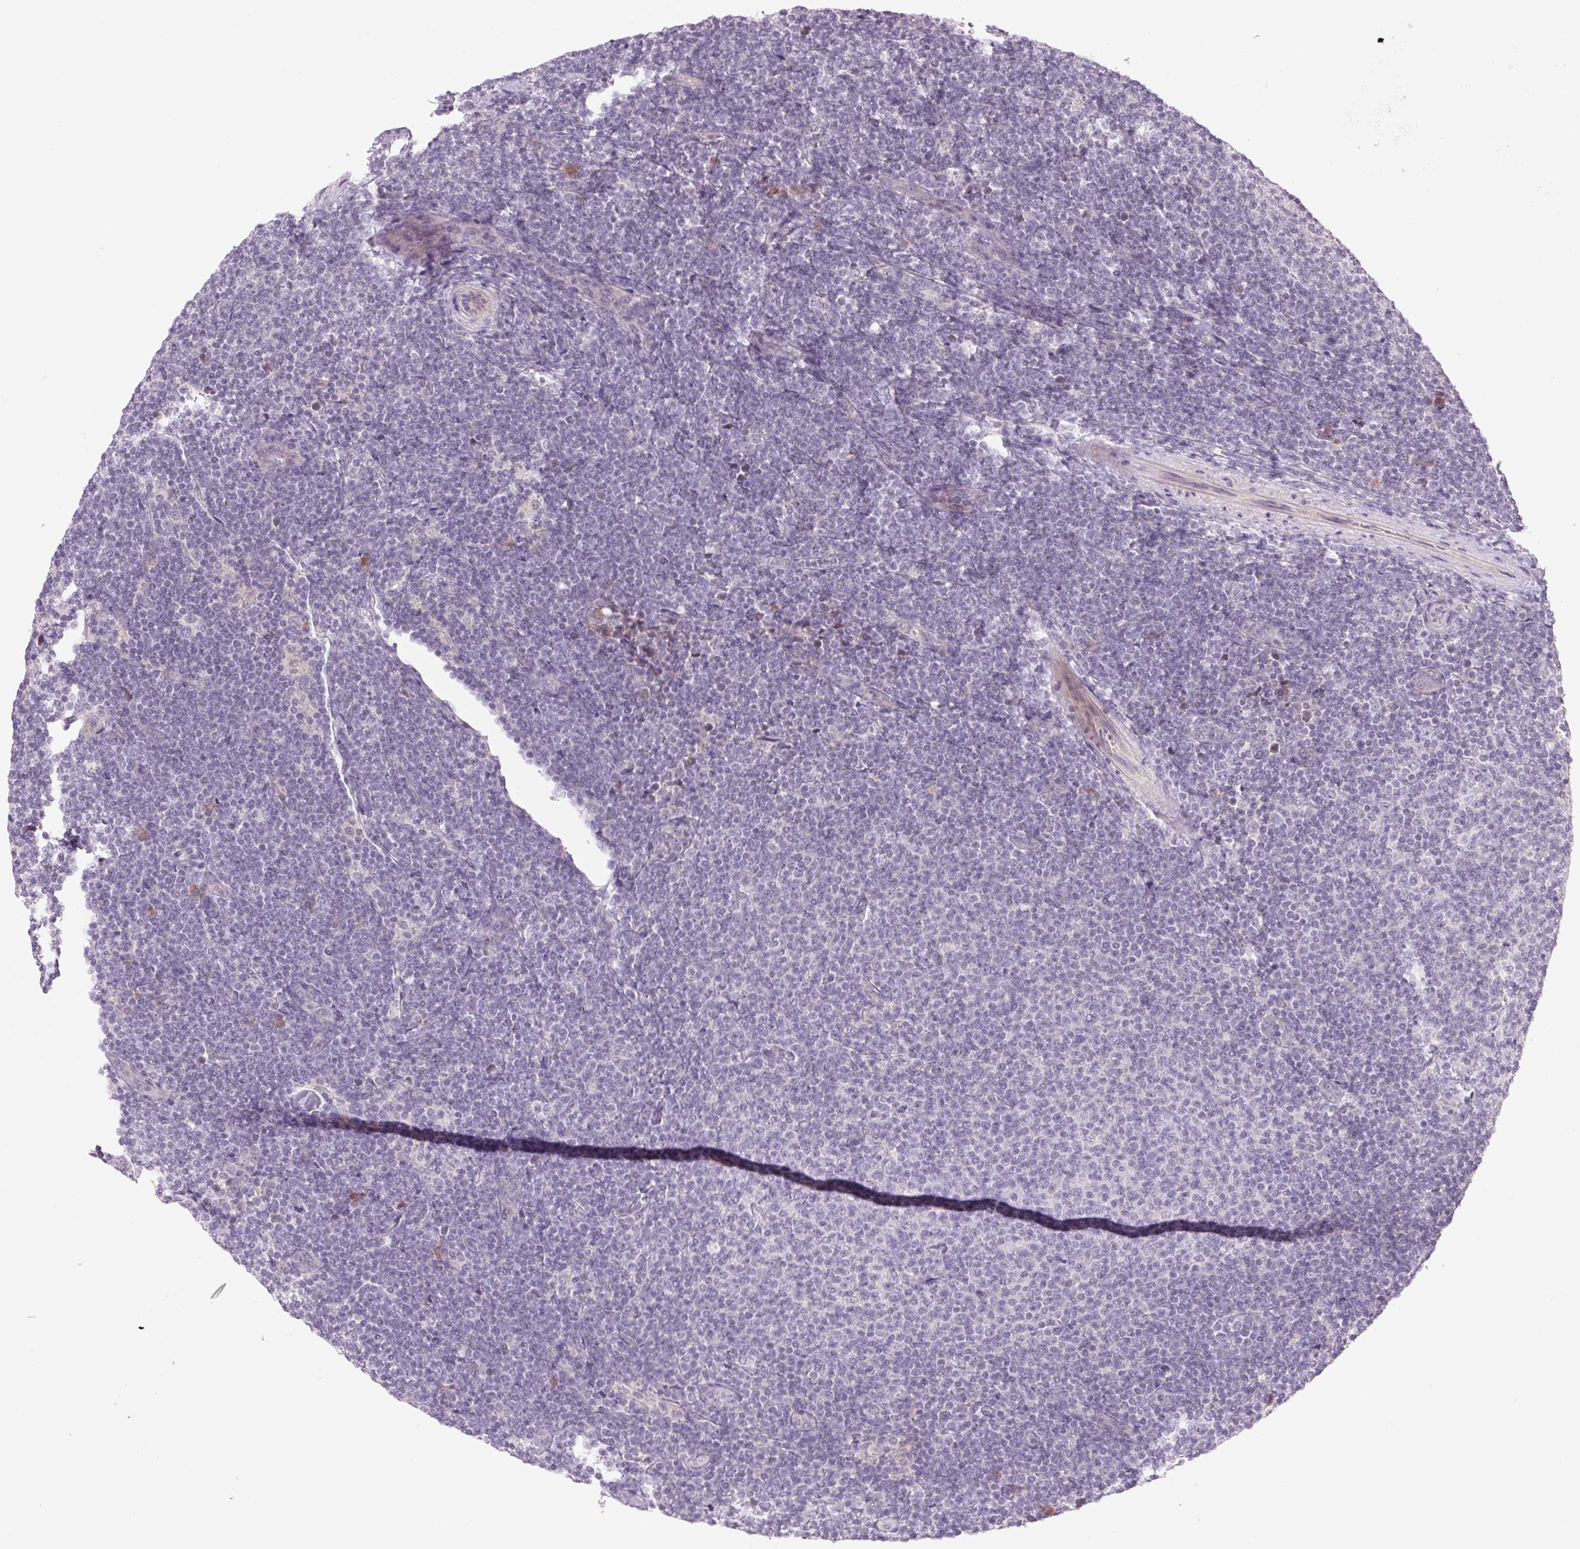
{"staining": {"intensity": "negative", "quantity": "none", "location": "none"}, "tissue": "lymphoma", "cell_type": "Tumor cells", "image_type": "cancer", "snomed": [{"axis": "morphology", "description": "Malignant lymphoma, non-Hodgkin's type, Low grade"}, {"axis": "topography", "description": "Lymph node"}], "caption": "Protein analysis of low-grade malignant lymphoma, non-Hodgkin's type shows no significant staining in tumor cells.", "gene": "TMEM100", "patient": {"sex": "male", "age": 66}}